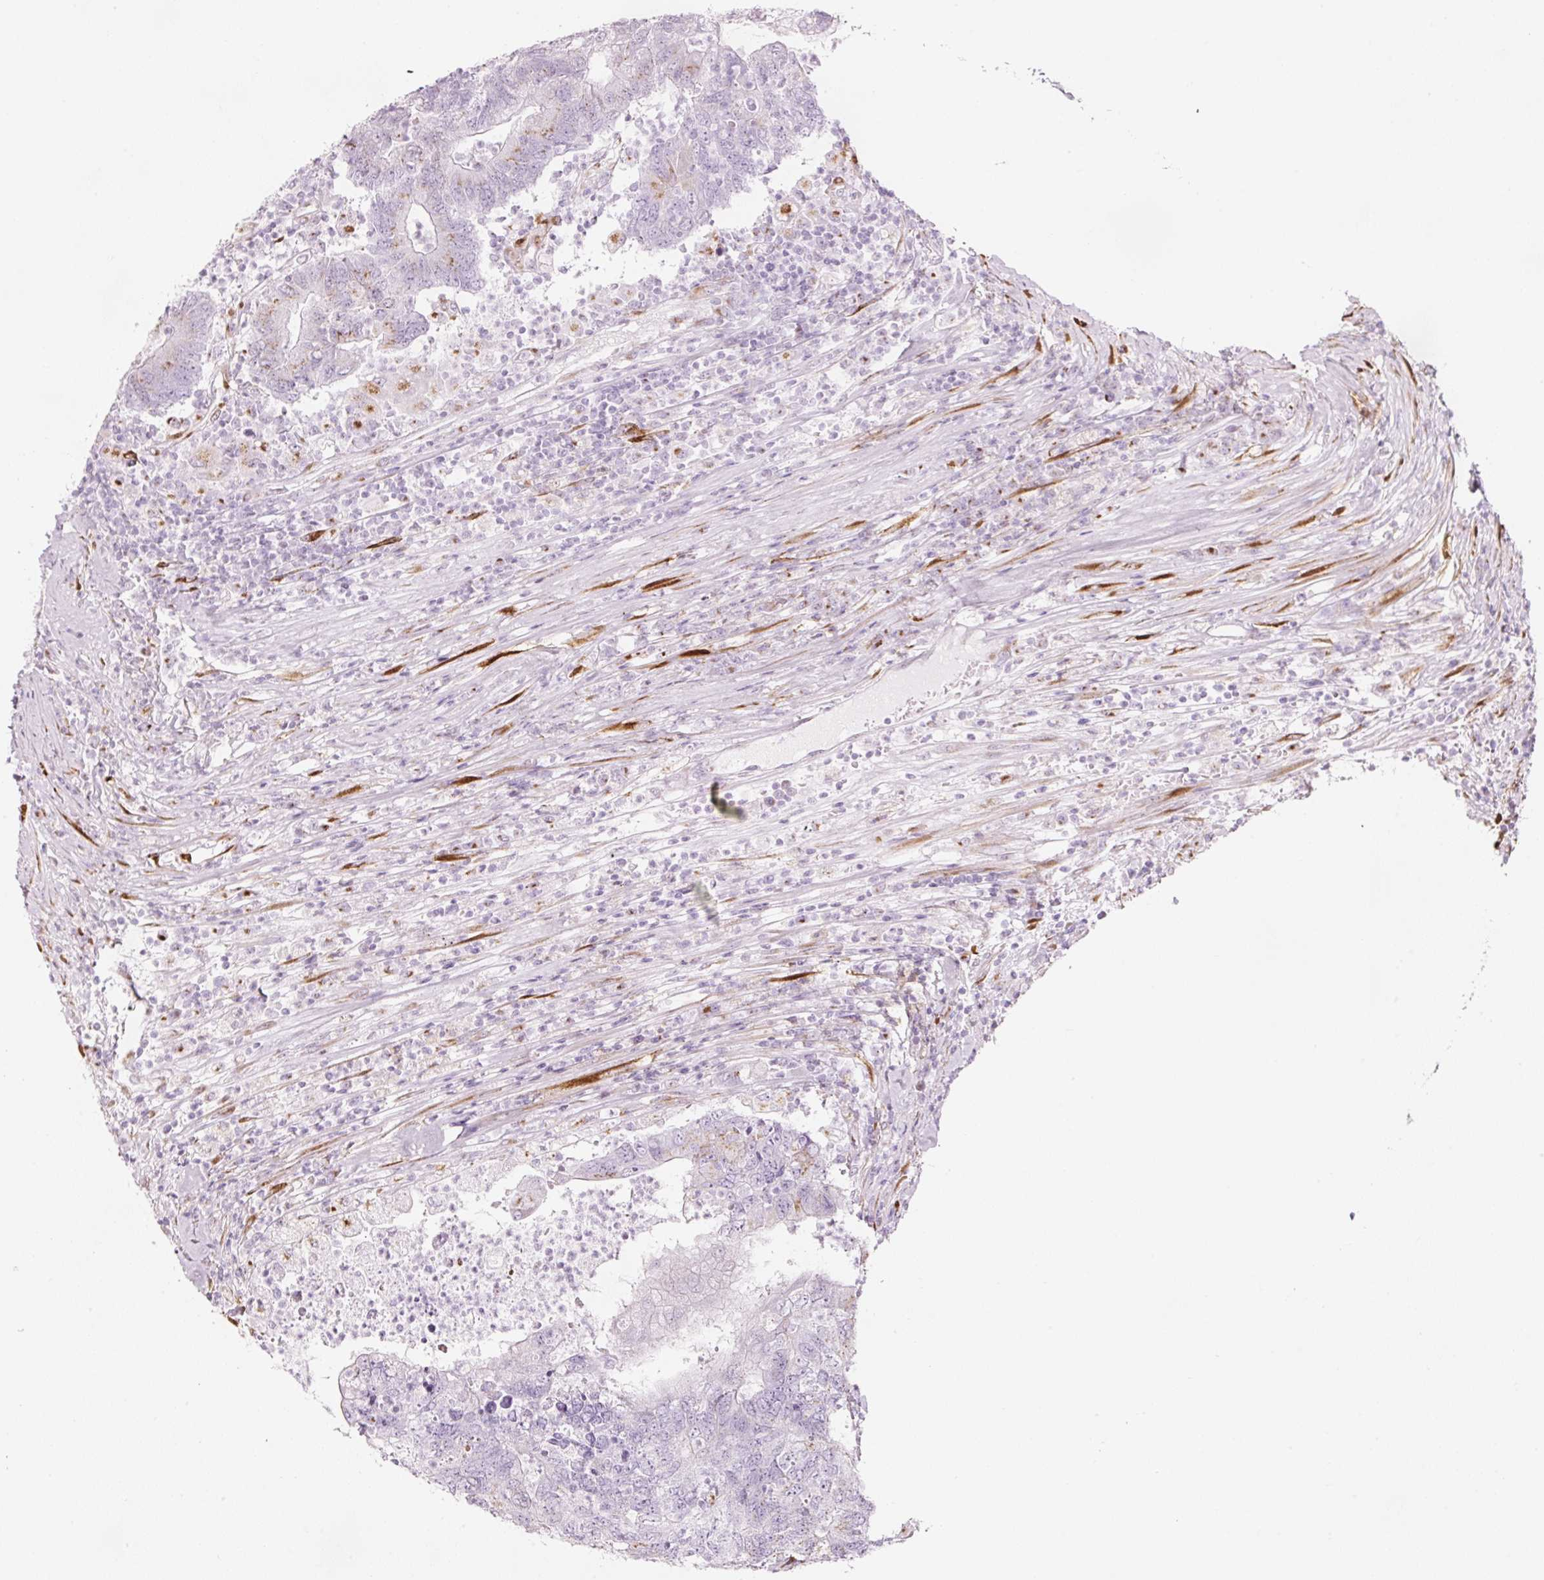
{"staining": {"intensity": "moderate", "quantity": "25%-75%", "location": "cytoplasmic/membranous"}, "tissue": "colorectal cancer", "cell_type": "Tumor cells", "image_type": "cancer", "snomed": [{"axis": "morphology", "description": "Adenocarcinoma, NOS"}, {"axis": "topography", "description": "Colon"}], "caption": "A brown stain labels moderate cytoplasmic/membranous staining of a protein in adenocarcinoma (colorectal) tumor cells.", "gene": "SDF4", "patient": {"sex": "female", "age": 48}}